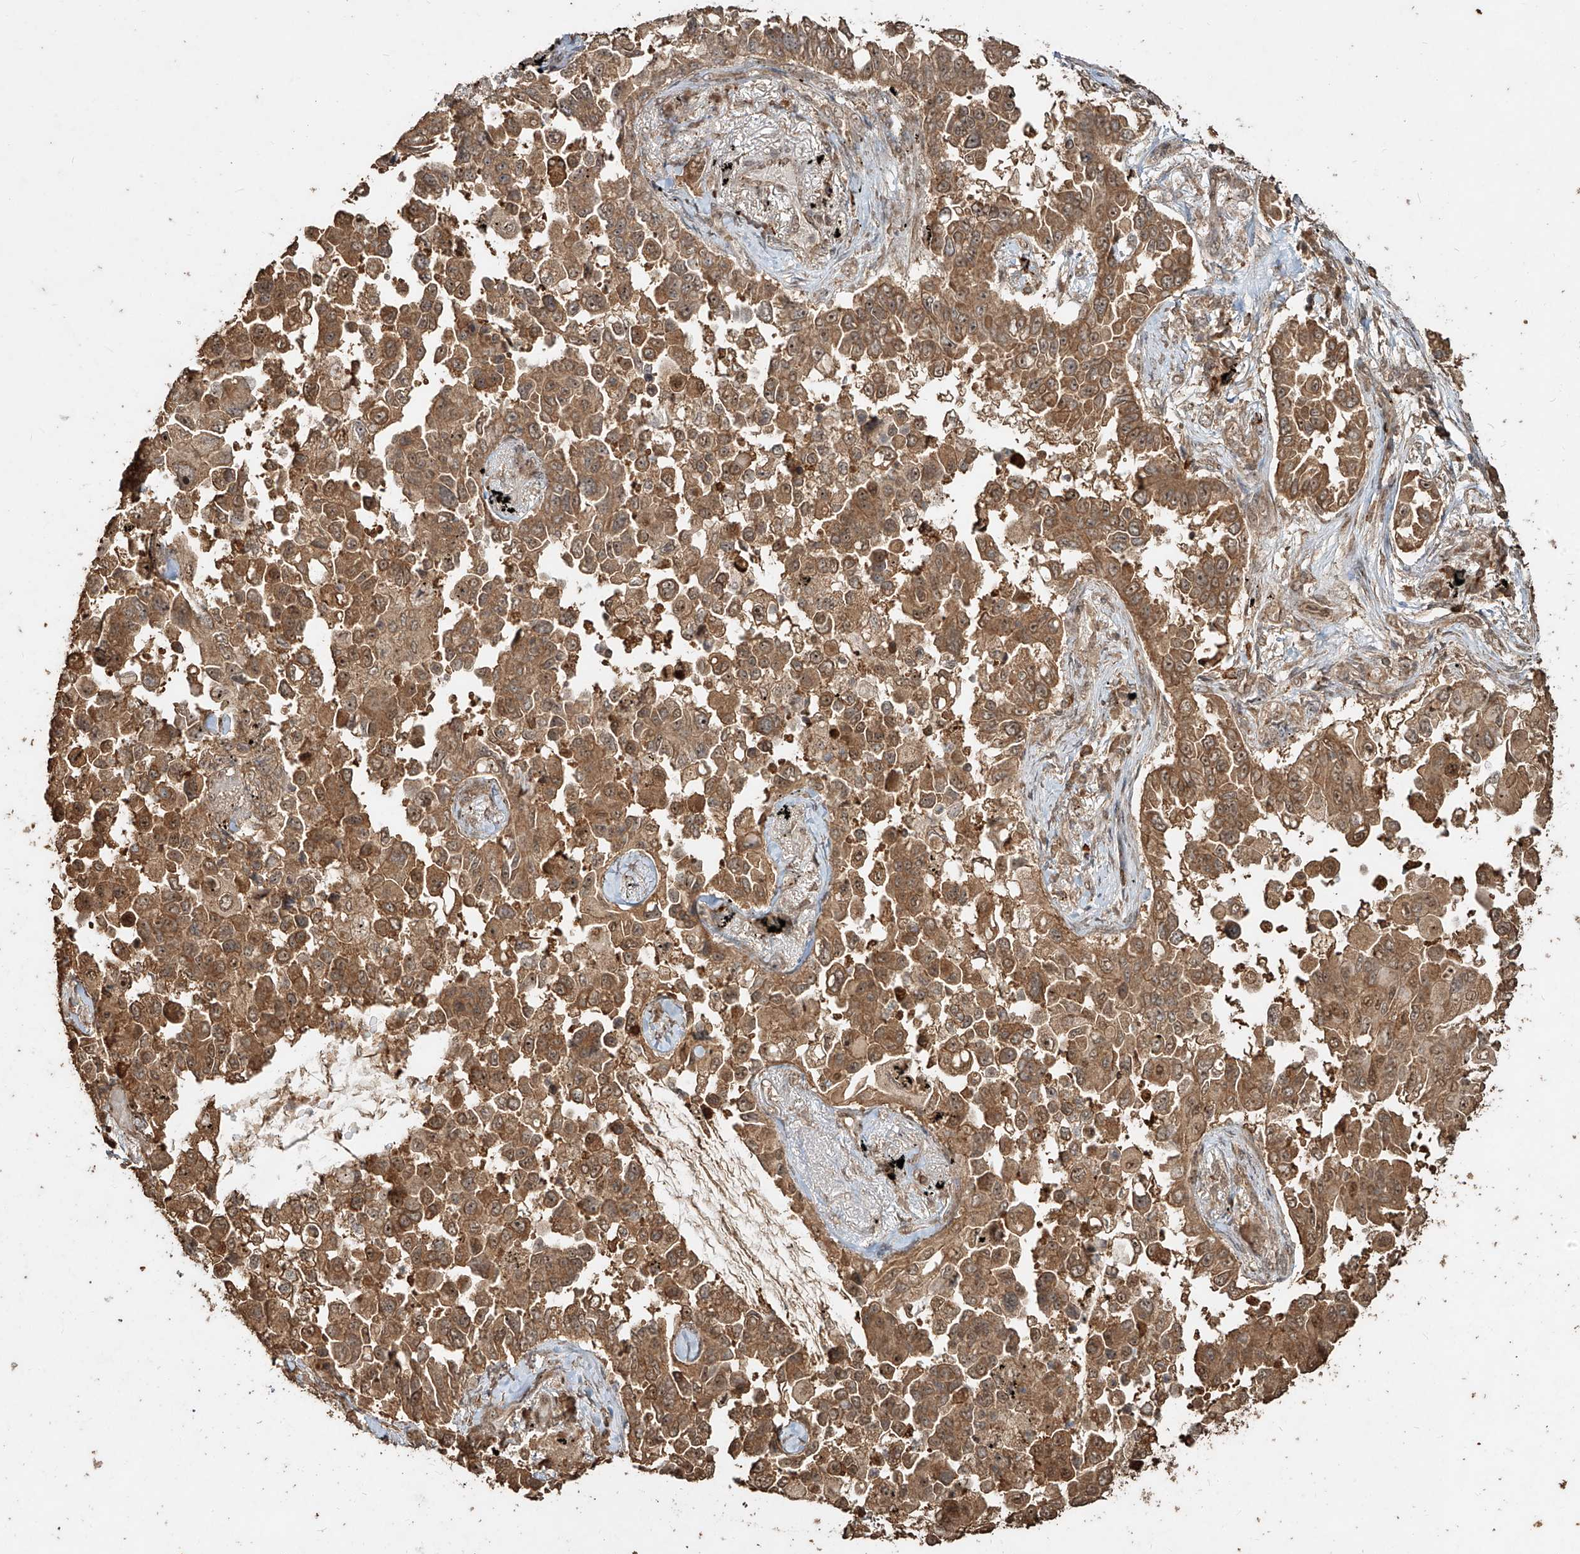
{"staining": {"intensity": "moderate", "quantity": ">75%", "location": "cytoplasmic/membranous,nuclear"}, "tissue": "lung cancer", "cell_type": "Tumor cells", "image_type": "cancer", "snomed": [{"axis": "morphology", "description": "Adenocarcinoma, NOS"}, {"axis": "topography", "description": "Lung"}], "caption": "IHC staining of lung adenocarcinoma, which reveals medium levels of moderate cytoplasmic/membranous and nuclear staining in approximately >75% of tumor cells indicating moderate cytoplasmic/membranous and nuclear protein expression. The staining was performed using DAB (brown) for protein detection and nuclei were counterstained in hematoxylin (blue).", "gene": "ZNF660", "patient": {"sex": "female", "age": 67}}